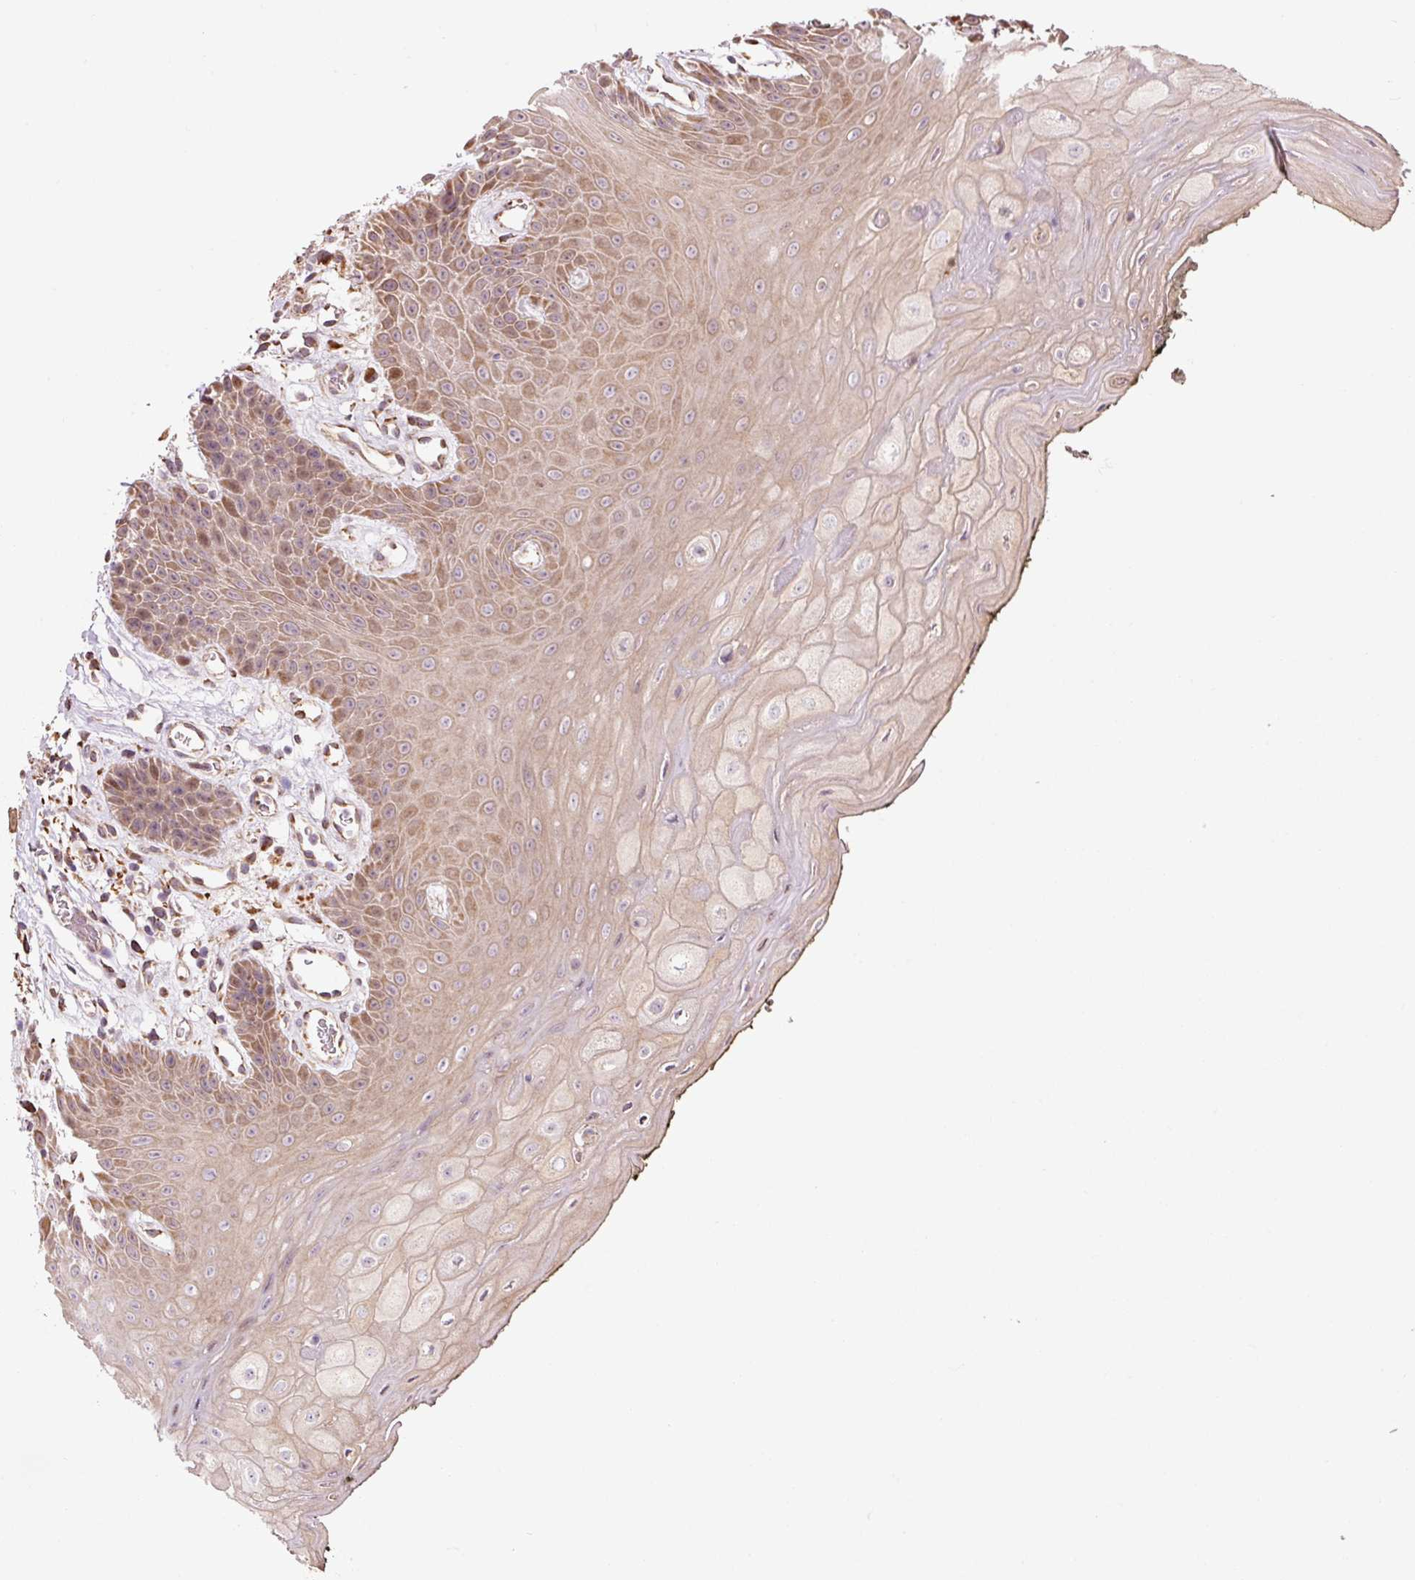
{"staining": {"intensity": "moderate", "quantity": ">75%", "location": "cytoplasmic/membranous"}, "tissue": "oral mucosa", "cell_type": "Squamous epithelial cells", "image_type": "normal", "snomed": [{"axis": "morphology", "description": "Normal tissue, NOS"}, {"axis": "topography", "description": "Oral tissue"}, {"axis": "topography", "description": "Tounge, NOS"}], "caption": "A high-resolution photomicrograph shows IHC staining of benign oral mucosa, which shows moderate cytoplasmic/membranous positivity in about >75% of squamous epithelial cells. (IHC, brightfield microscopy, high magnification).", "gene": "ETF1", "patient": {"sex": "female", "age": 59}}